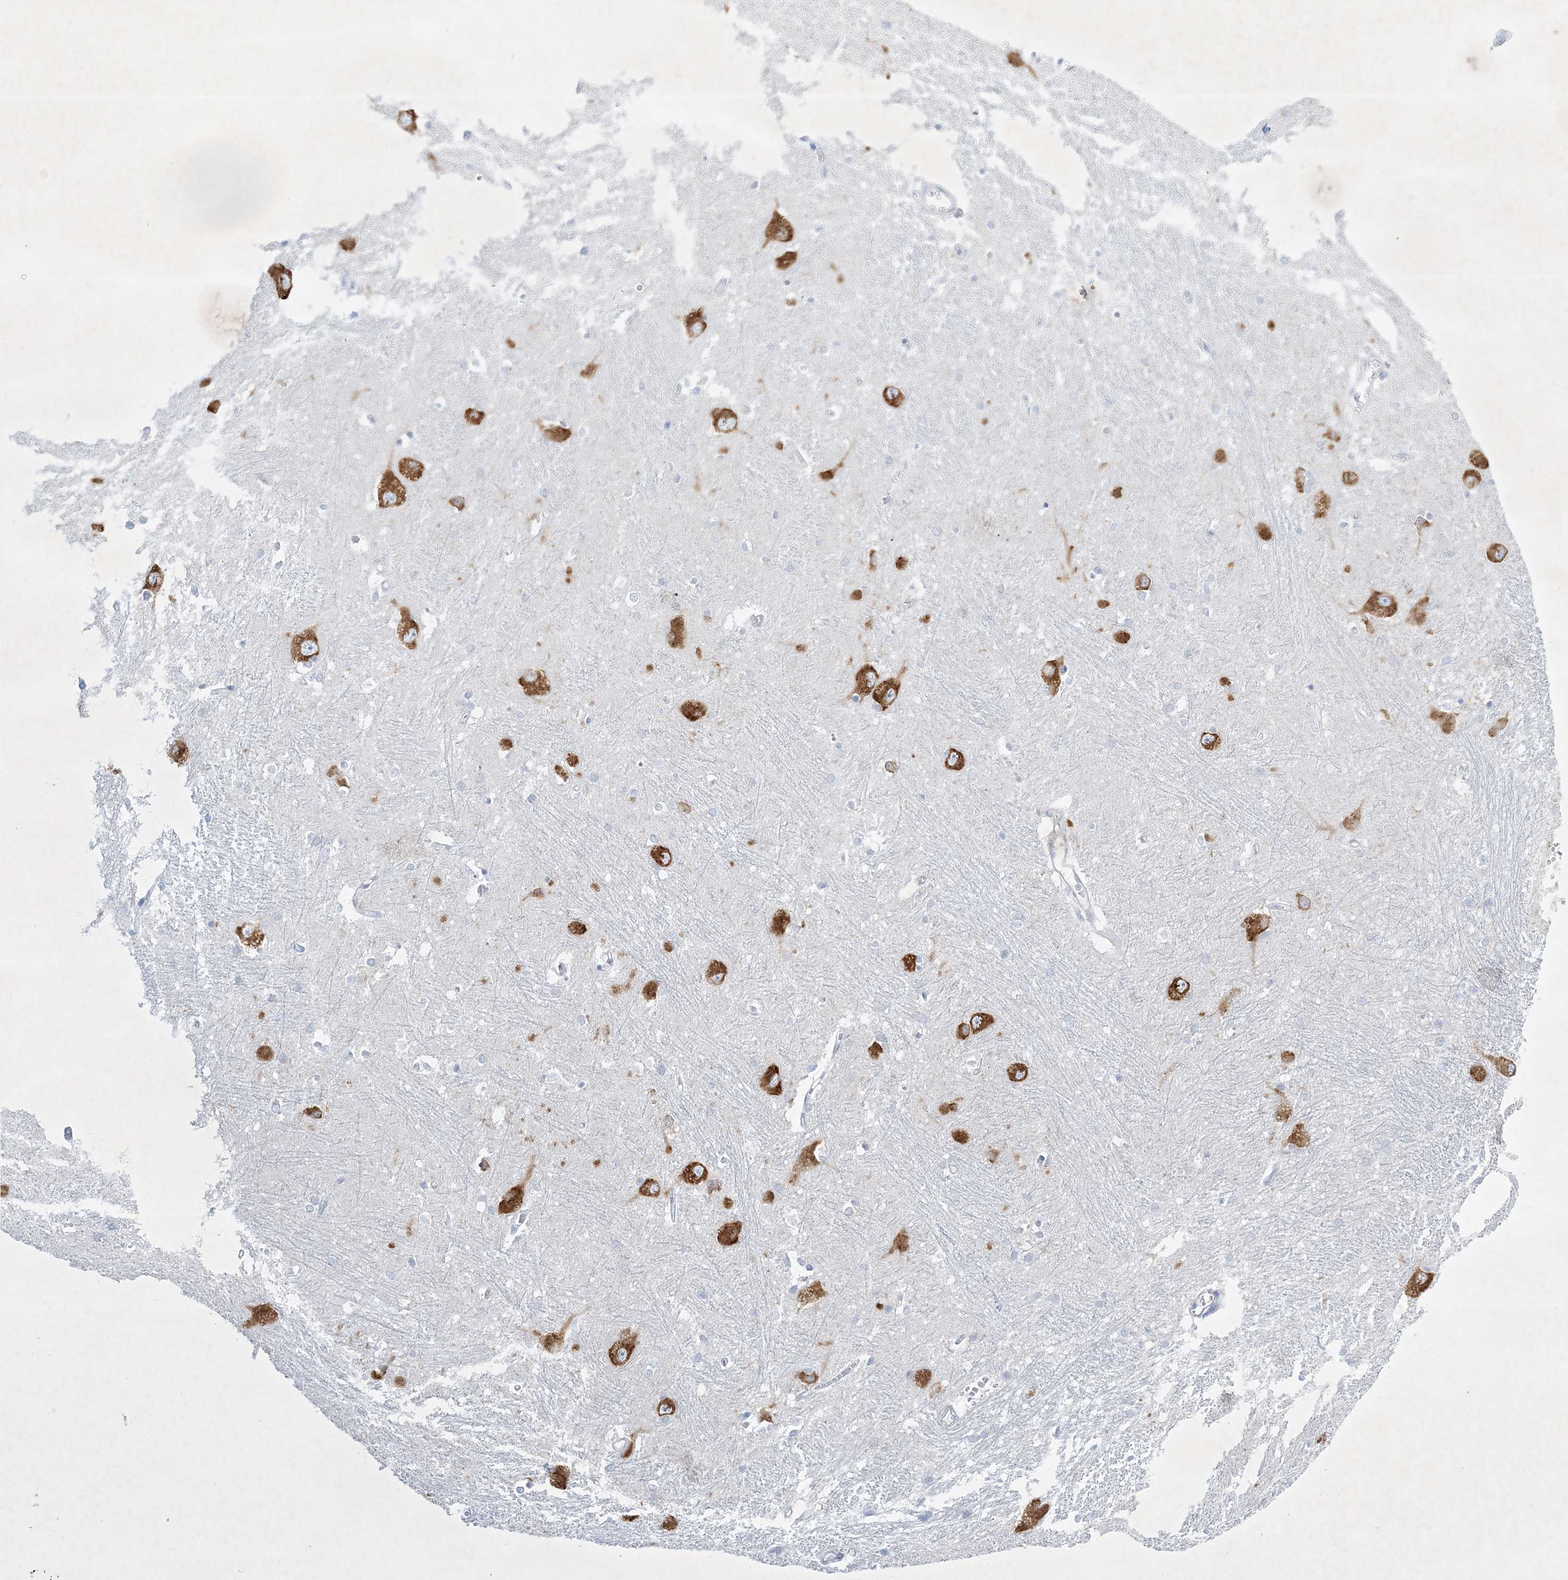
{"staining": {"intensity": "negative", "quantity": "none", "location": "none"}, "tissue": "caudate", "cell_type": "Glial cells", "image_type": "normal", "snomed": [{"axis": "morphology", "description": "Normal tissue, NOS"}, {"axis": "topography", "description": "Lateral ventricle wall"}], "caption": "A photomicrograph of human caudate is negative for staining in glial cells. (Brightfield microscopy of DAB immunohistochemistry at high magnification).", "gene": "FARSB", "patient": {"sex": "male", "age": 37}}